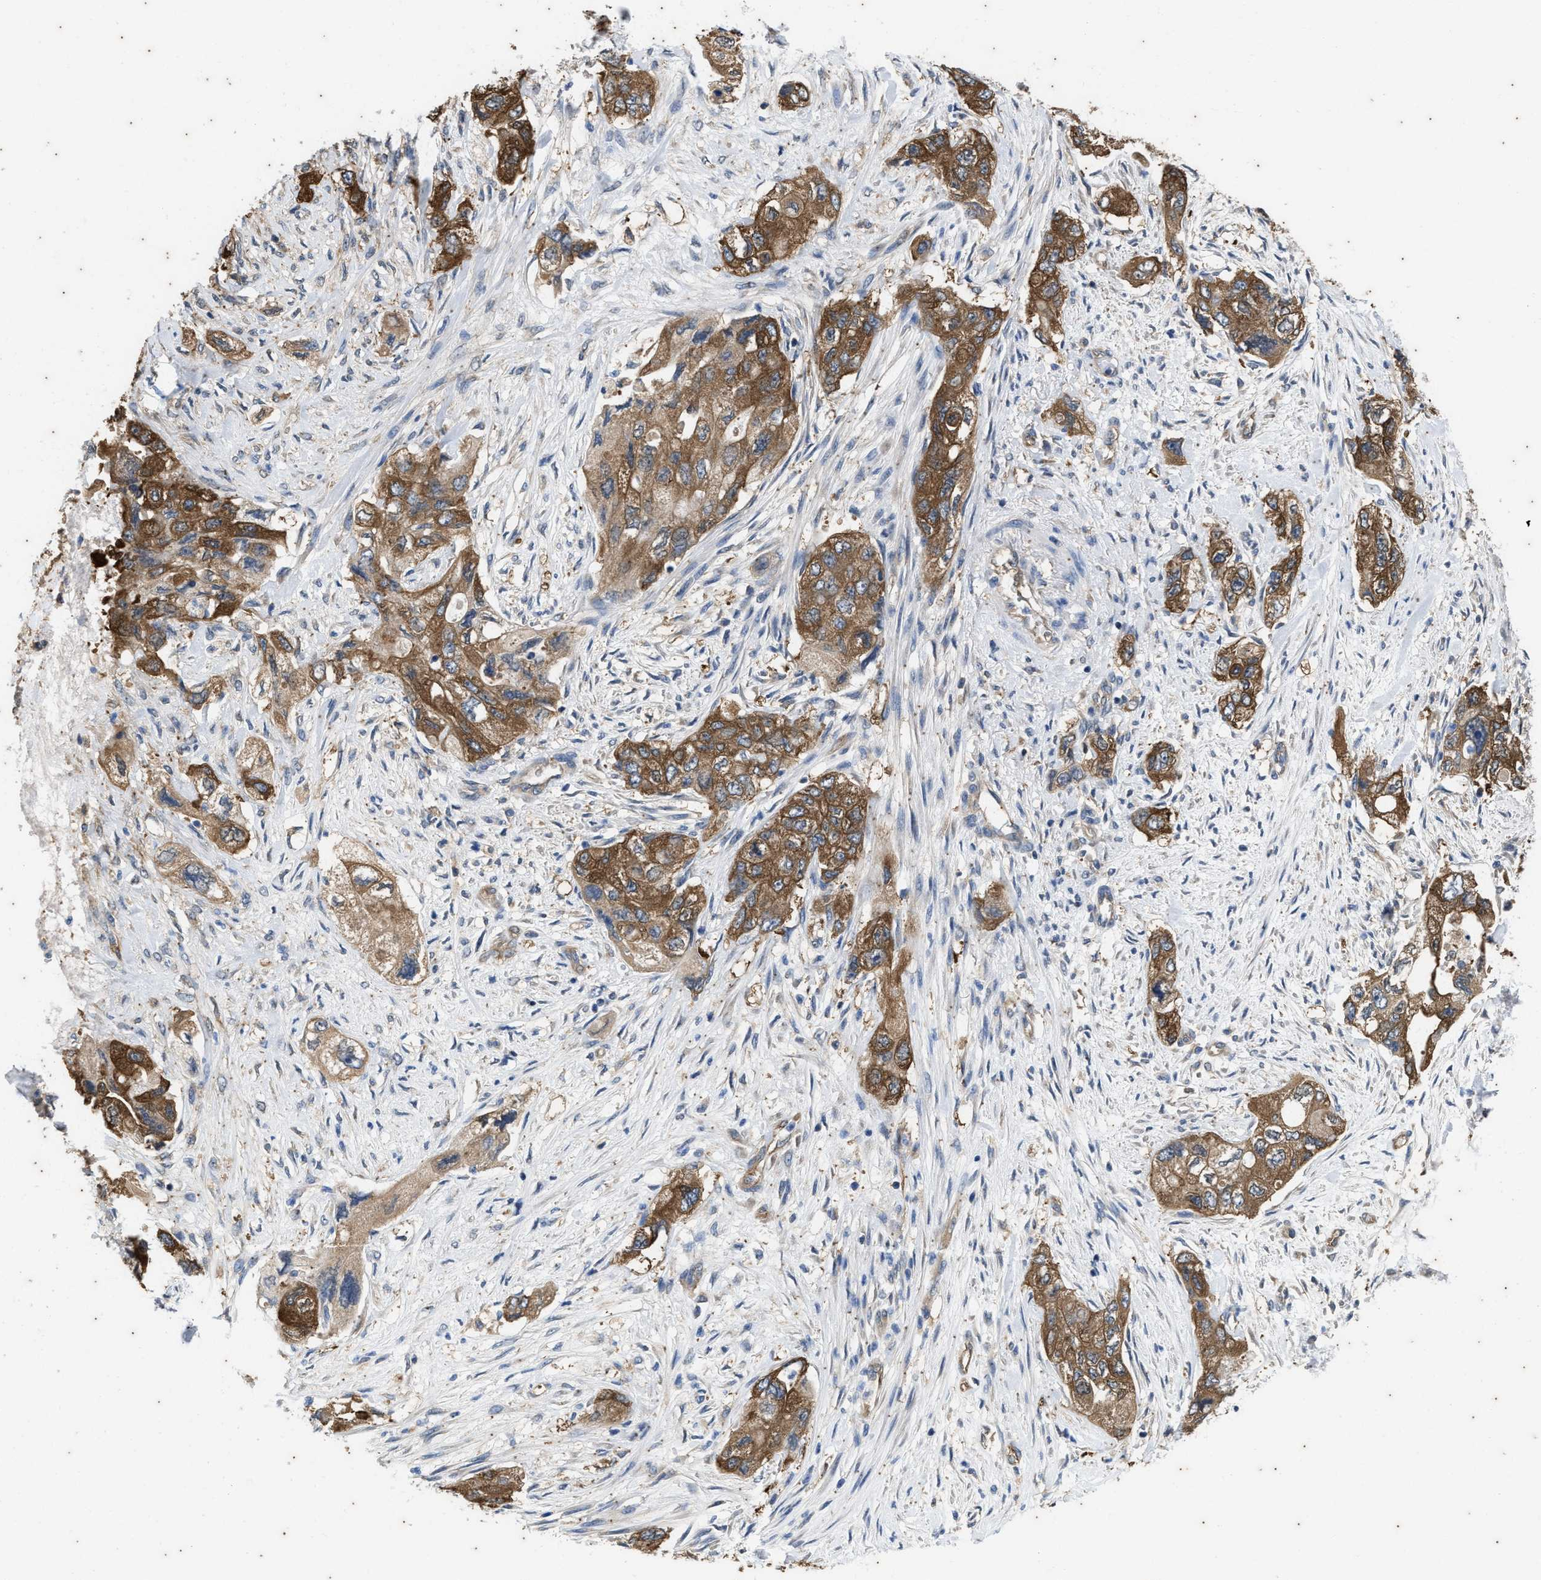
{"staining": {"intensity": "moderate", "quantity": ">75%", "location": "cytoplasmic/membranous"}, "tissue": "pancreatic cancer", "cell_type": "Tumor cells", "image_type": "cancer", "snomed": [{"axis": "morphology", "description": "Adenocarcinoma, NOS"}, {"axis": "topography", "description": "Pancreas"}], "caption": "Immunohistochemical staining of pancreatic cancer (adenocarcinoma) reveals medium levels of moderate cytoplasmic/membranous expression in about >75% of tumor cells.", "gene": "COX19", "patient": {"sex": "female", "age": 73}}